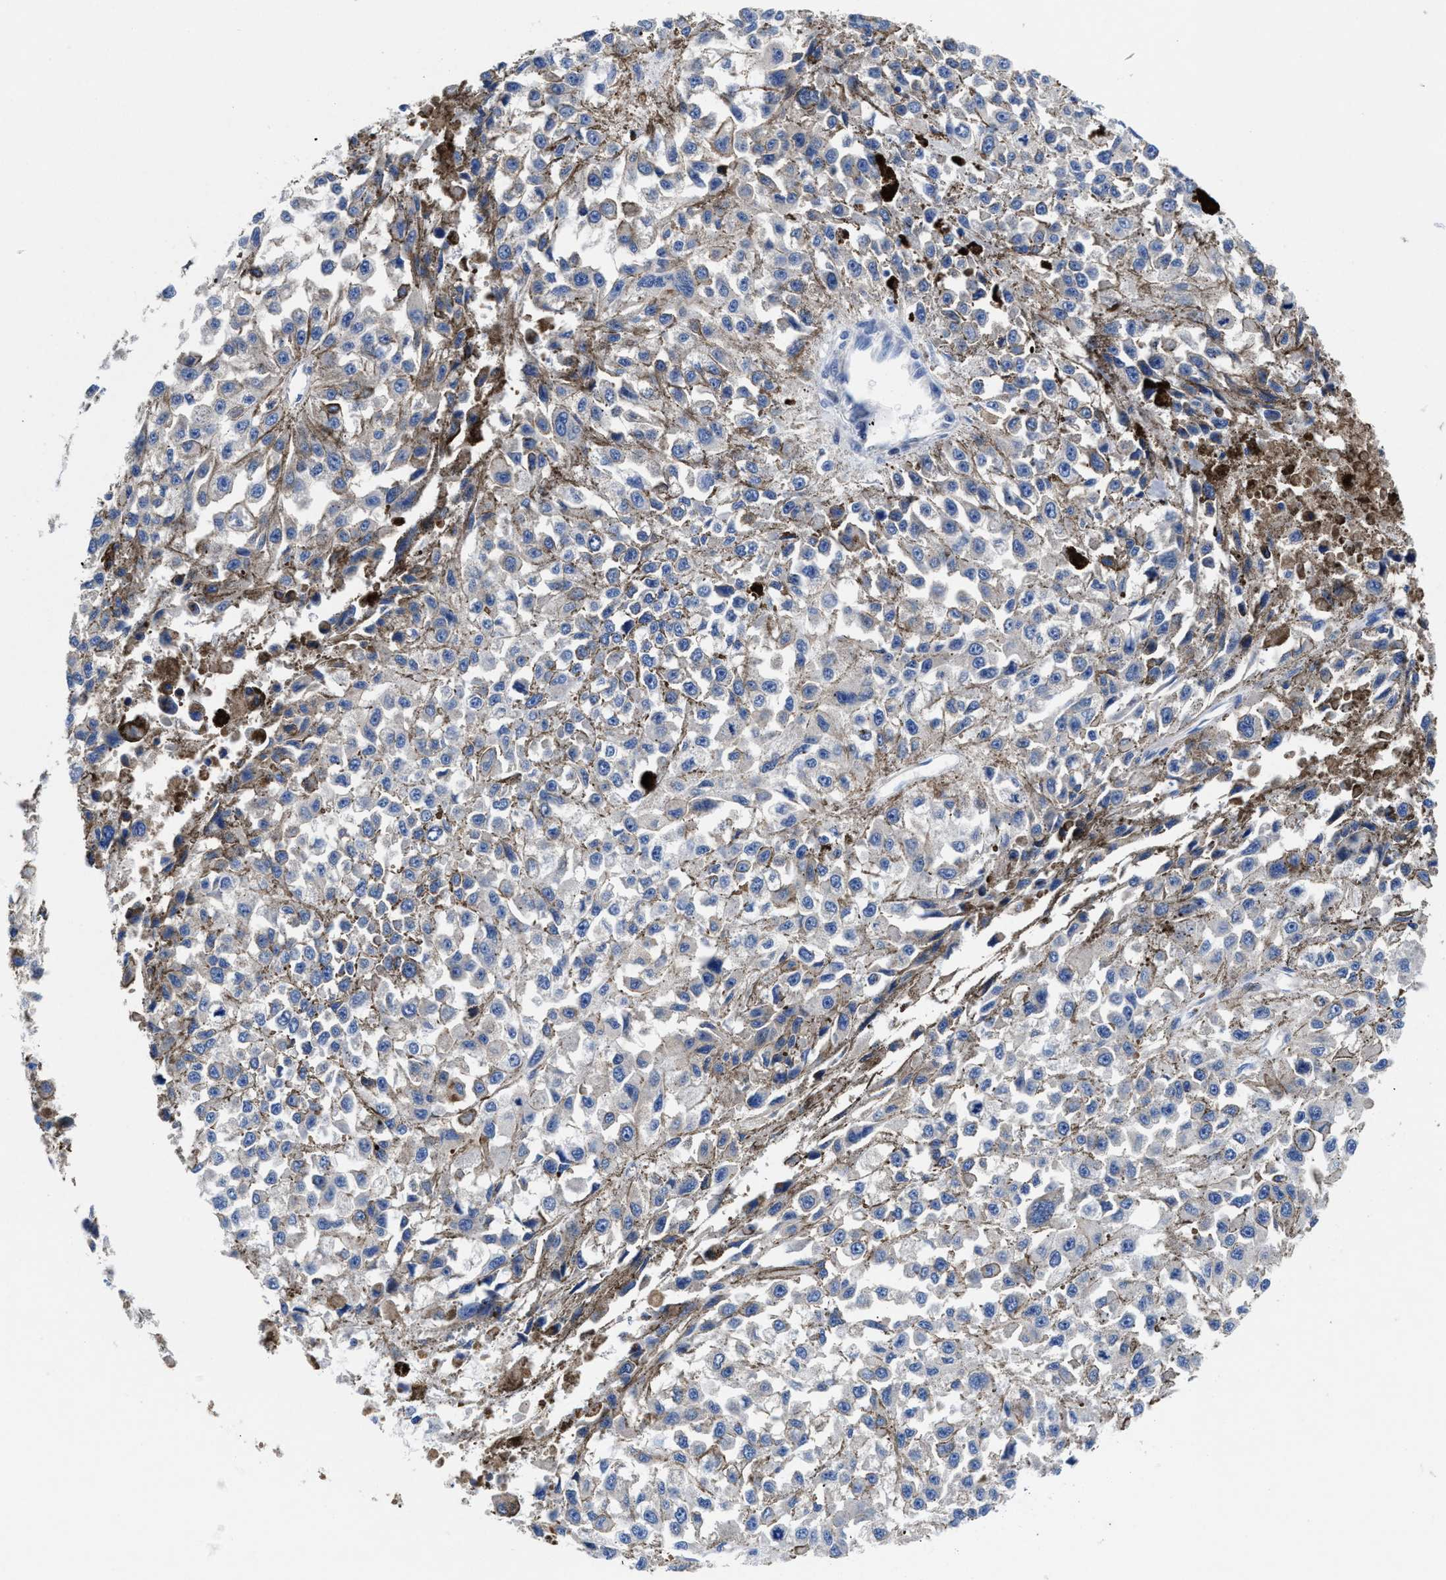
{"staining": {"intensity": "weak", "quantity": "<25%", "location": "cytoplasmic/membranous"}, "tissue": "melanoma", "cell_type": "Tumor cells", "image_type": "cancer", "snomed": [{"axis": "morphology", "description": "Malignant melanoma, Metastatic site"}, {"axis": "topography", "description": "Lymph node"}], "caption": "An image of human malignant melanoma (metastatic site) is negative for staining in tumor cells.", "gene": "DHRS13", "patient": {"sex": "male", "age": 59}}